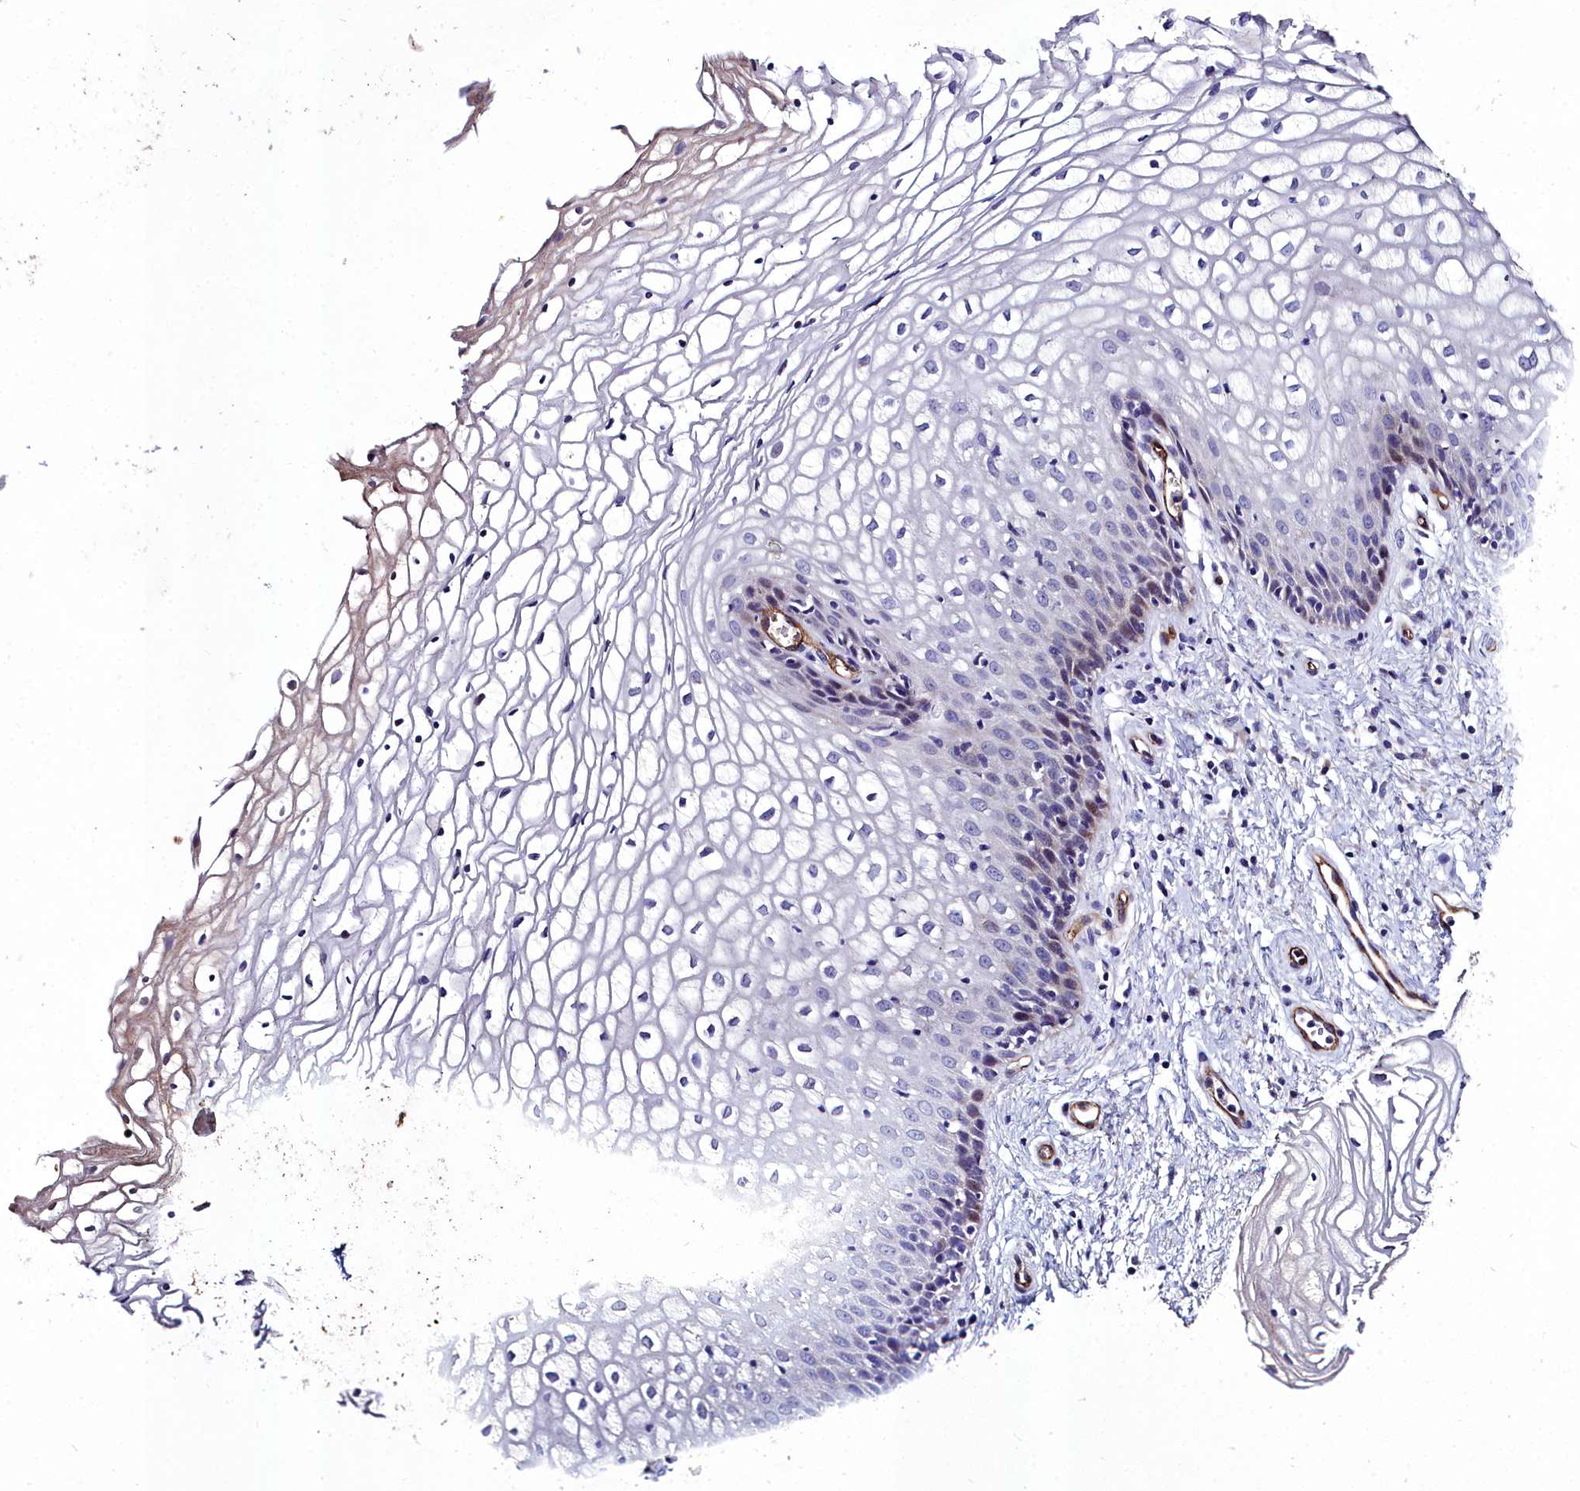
{"staining": {"intensity": "negative", "quantity": "none", "location": "none"}, "tissue": "vagina", "cell_type": "Squamous epithelial cells", "image_type": "normal", "snomed": [{"axis": "morphology", "description": "Normal tissue, NOS"}, {"axis": "topography", "description": "Vagina"}], "caption": "The micrograph demonstrates no staining of squamous epithelial cells in unremarkable vagina. (Immunohistochemistry, brightfield microscopy, high magnification).", "gene": "CYP4F11", "patient": {"sex": "female", "age": 34}}